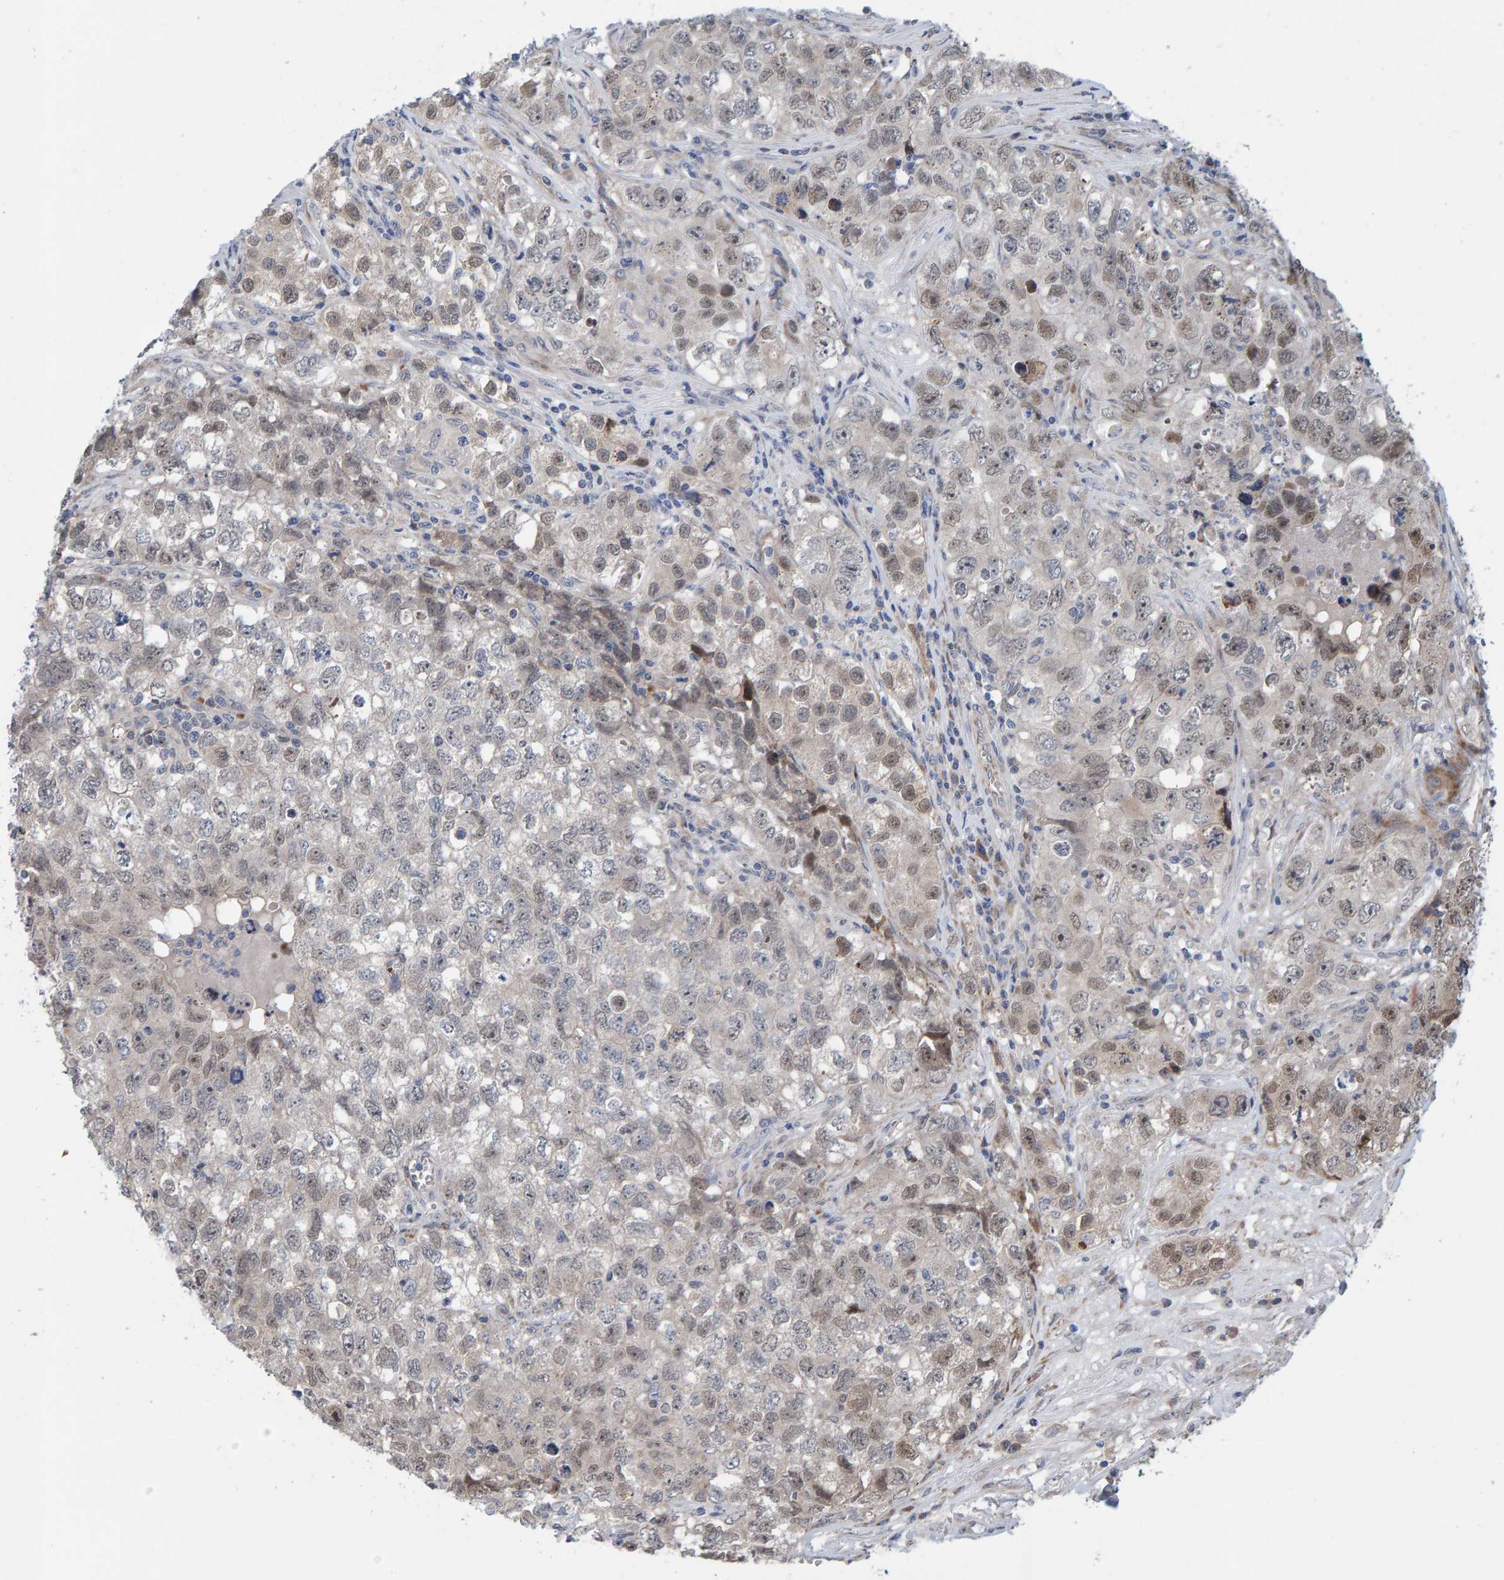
{"staining": {"intensity": "weak", "quantity": "25%-75%", "location": "nuclear"}, "tissue": "testis cancer", "cell_type": "Tumor cells", "image_type": "cancer", "snomed": [{"axis": "morphology", "description": "Seminoma, NOS"}, {"axis": "morphology", "description": "Carcinoma, Embryonal, NOS"}, {"axis": "topography", "description": "Testis"}], "caption": "There is low levels of weak nuclear staining in tumor cells of testis cancer, as demonstrated by immunohistochemical staining (brown color).", "gene": "MFSD6L", "patient": {"sex": "male", "age": 43}}